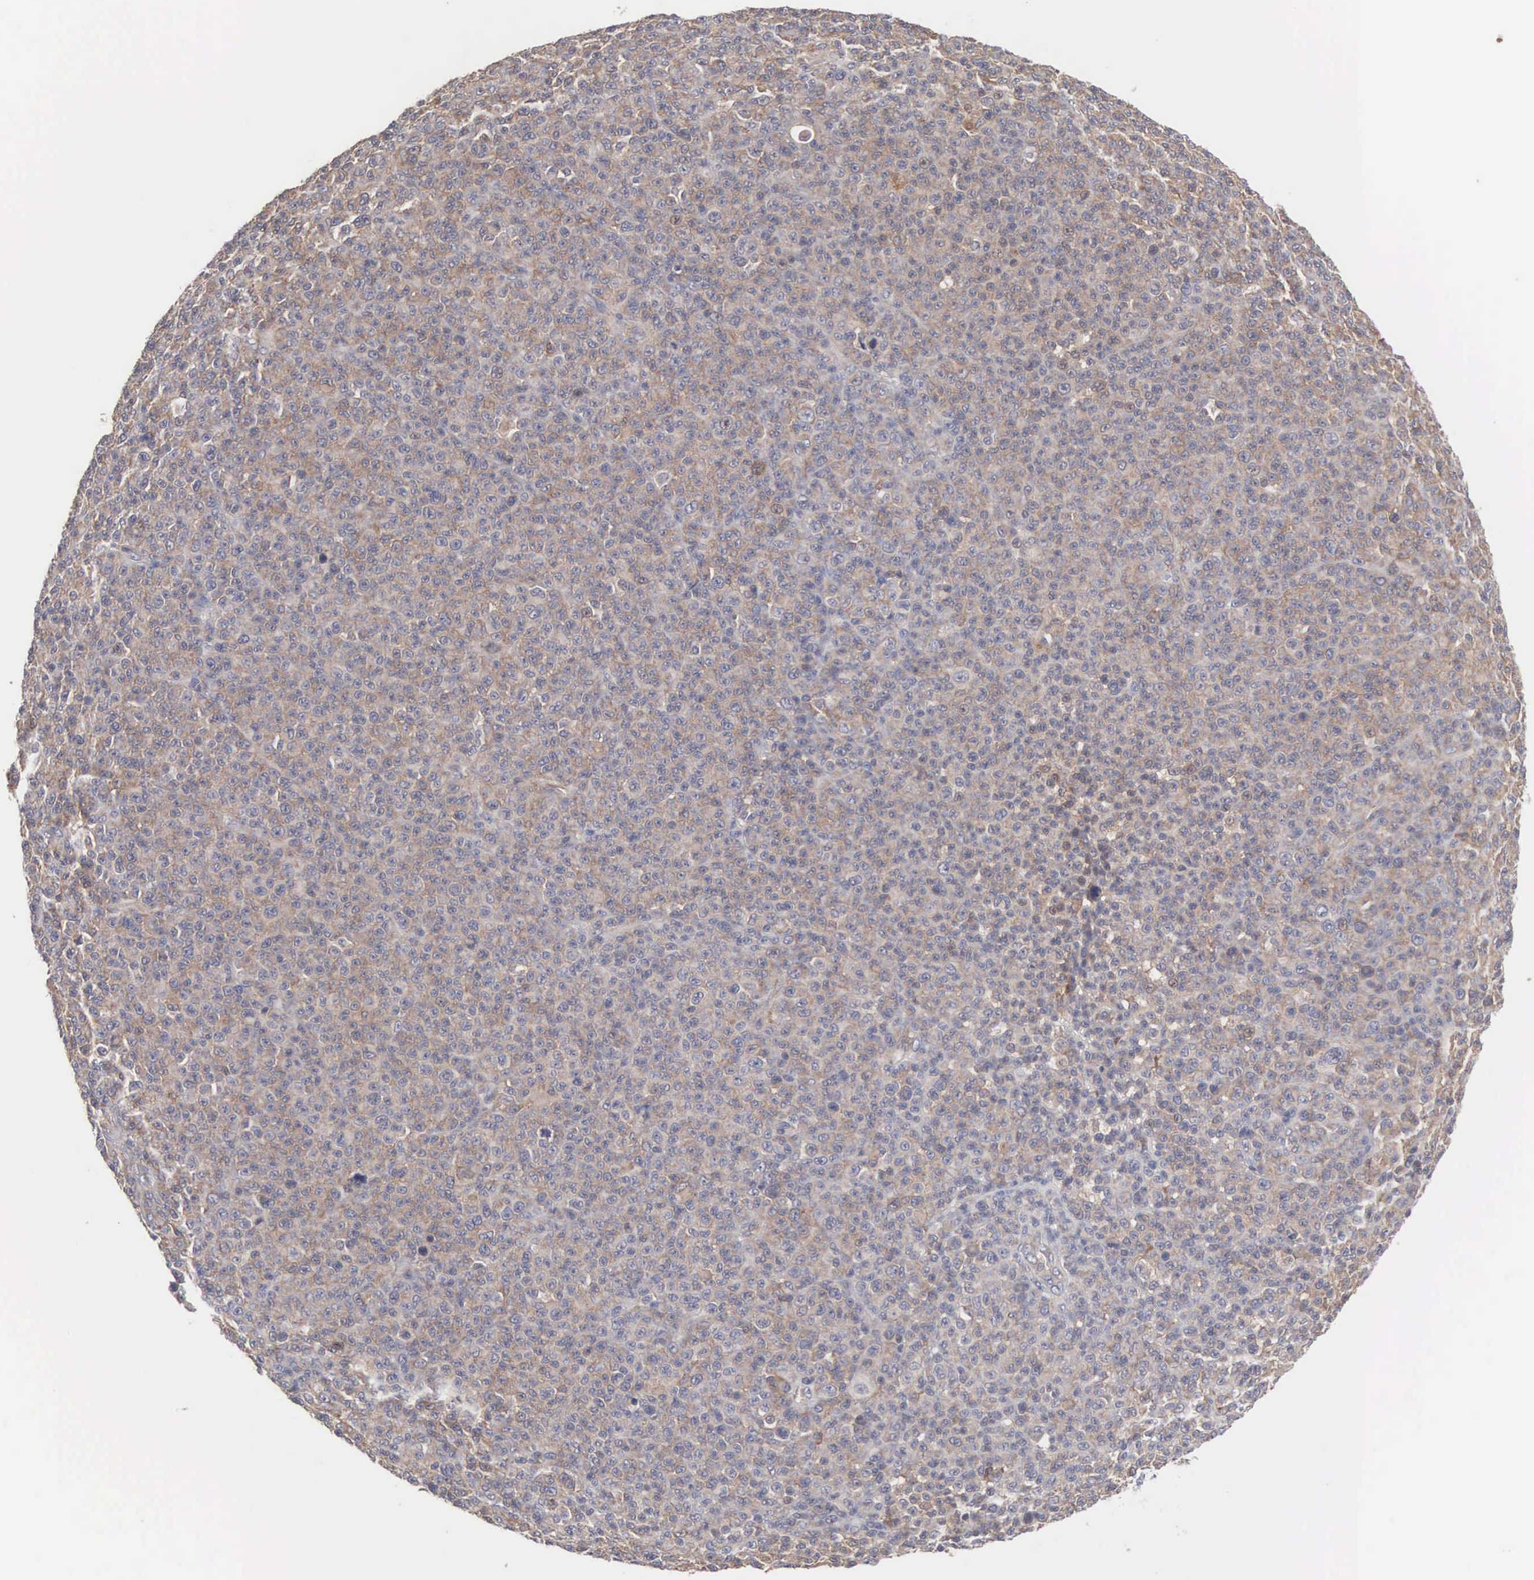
{"staining": {"intensity": "weak", "quantity": ">75%", "location": "cytoplasmic/membranous"}, "tissue": "melanoma", "cell_type": "Tumor cells", "image_type": "cancer", "snomed": [{"axis": "morphology", "description": "Malignant melanoma, Metastatic site"}, {"axis": "topography", "description": "Skin"}], "caption": "Immunohistochemistry image of neoplastic tissue: melanoma stained using immunohistochemistry (IHC) displays low levels of weak protein expression localized specifically in the cytoplasmic/membranous of tumor cells, appearing as a cytoplasmic/membranous brown color.", "gene": "INF2", "patient": {"sex": "male", "age": 32}}